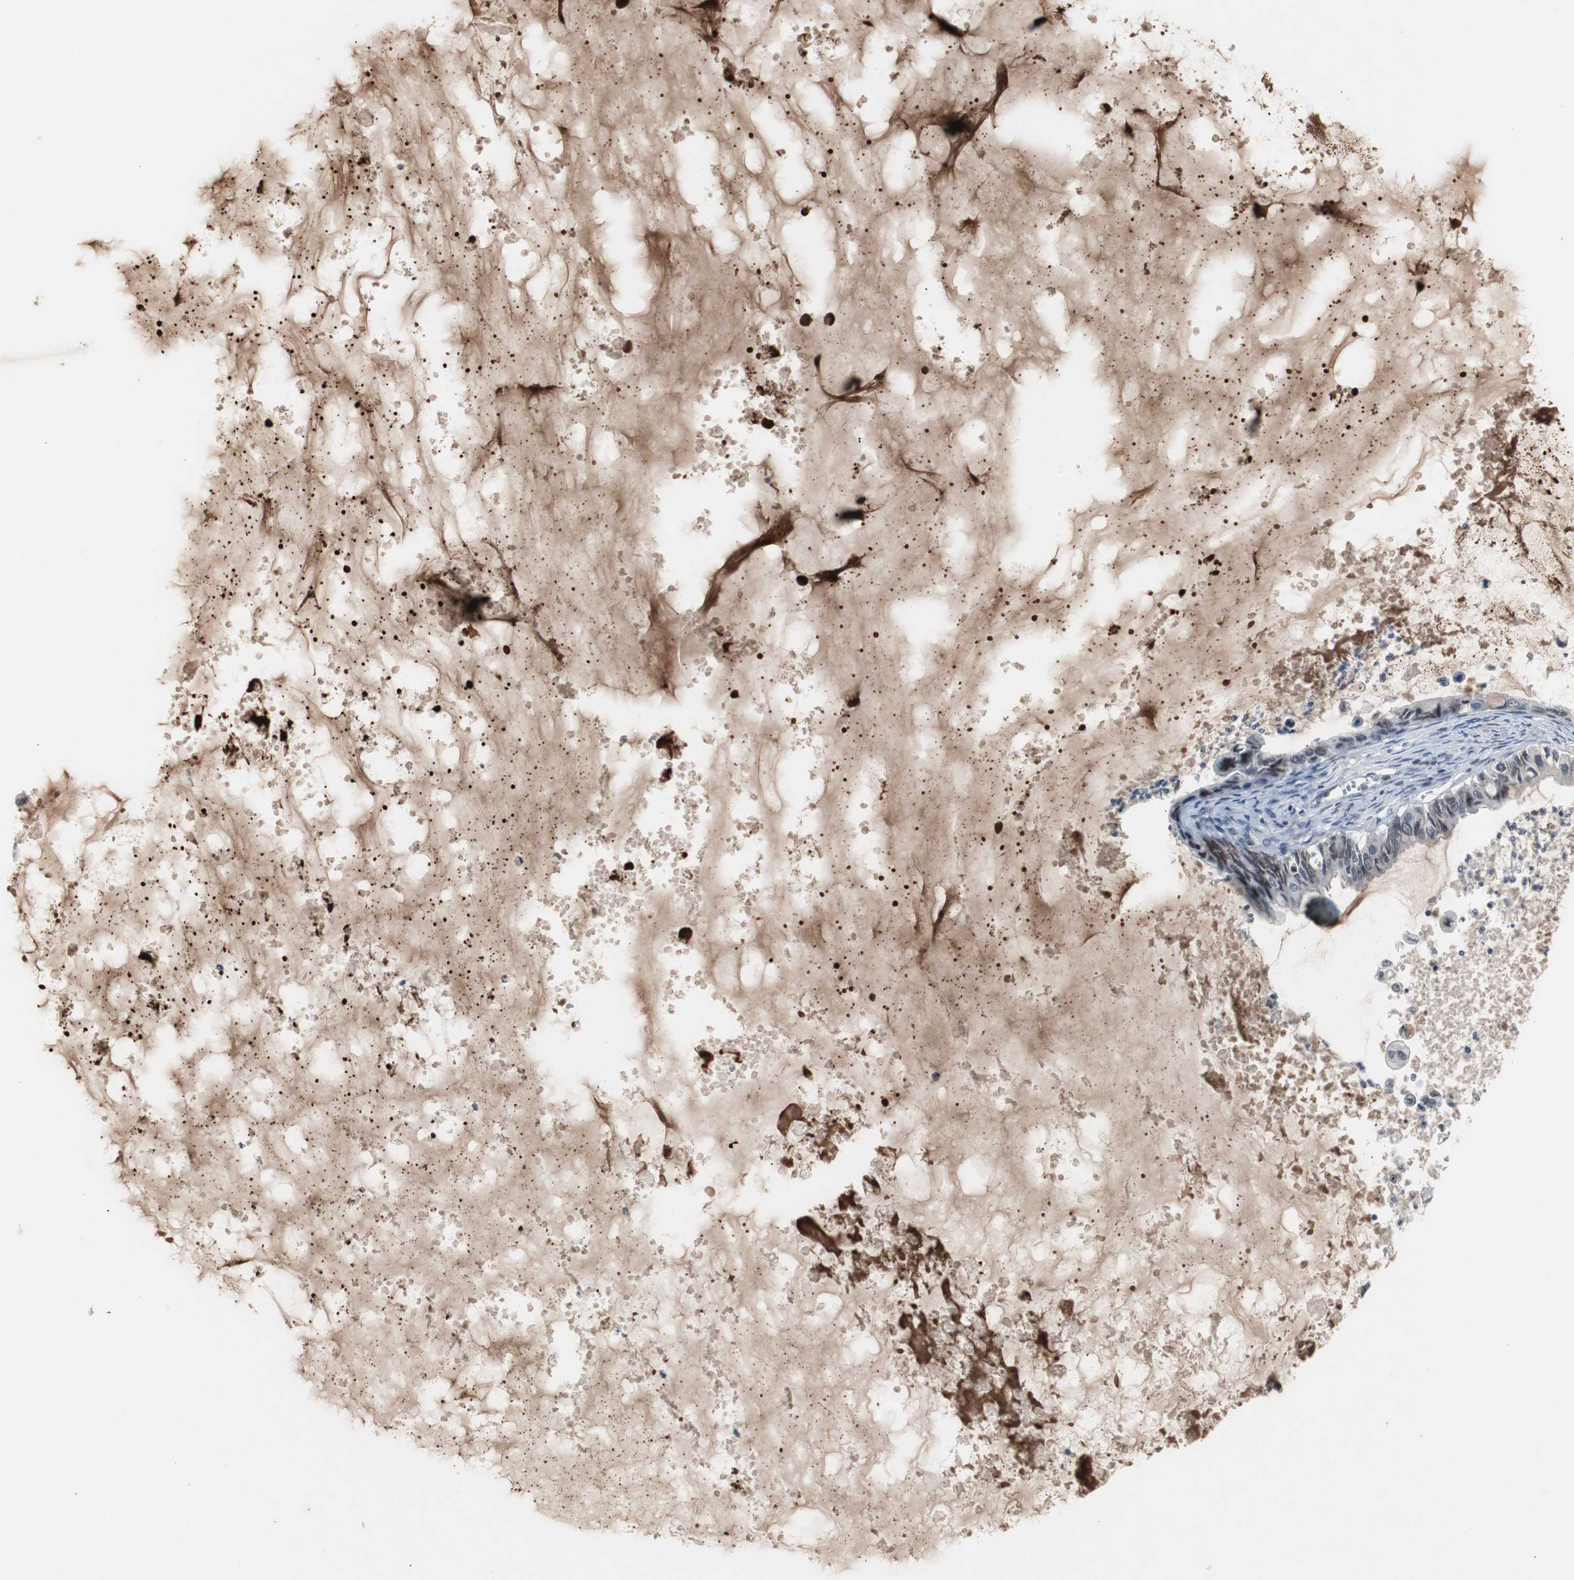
{"staining": {"intensity": "negative", "quantity": "none", "location": "none"}, "tissue": "ovarian cancer", "cell_type": "Tumor cells", "image_type": "cancer", "snomed": [{"axis": "morphology", "description": "Cystadenocarcinoma, mucinous, NOS"}, {"axis": "topography", "description": "Ovary"}], "caption": "Ovarian mucinous cystadenocarcinoma was stained to show a protein in brown. There is no significant staining in tumor cells. (DAB (3,3'-diaminobenzidine) immunohistochemistry (IHC), high magnification).", "gene": "ZNF396", "patient": {"sex": "female", "age": 80}}